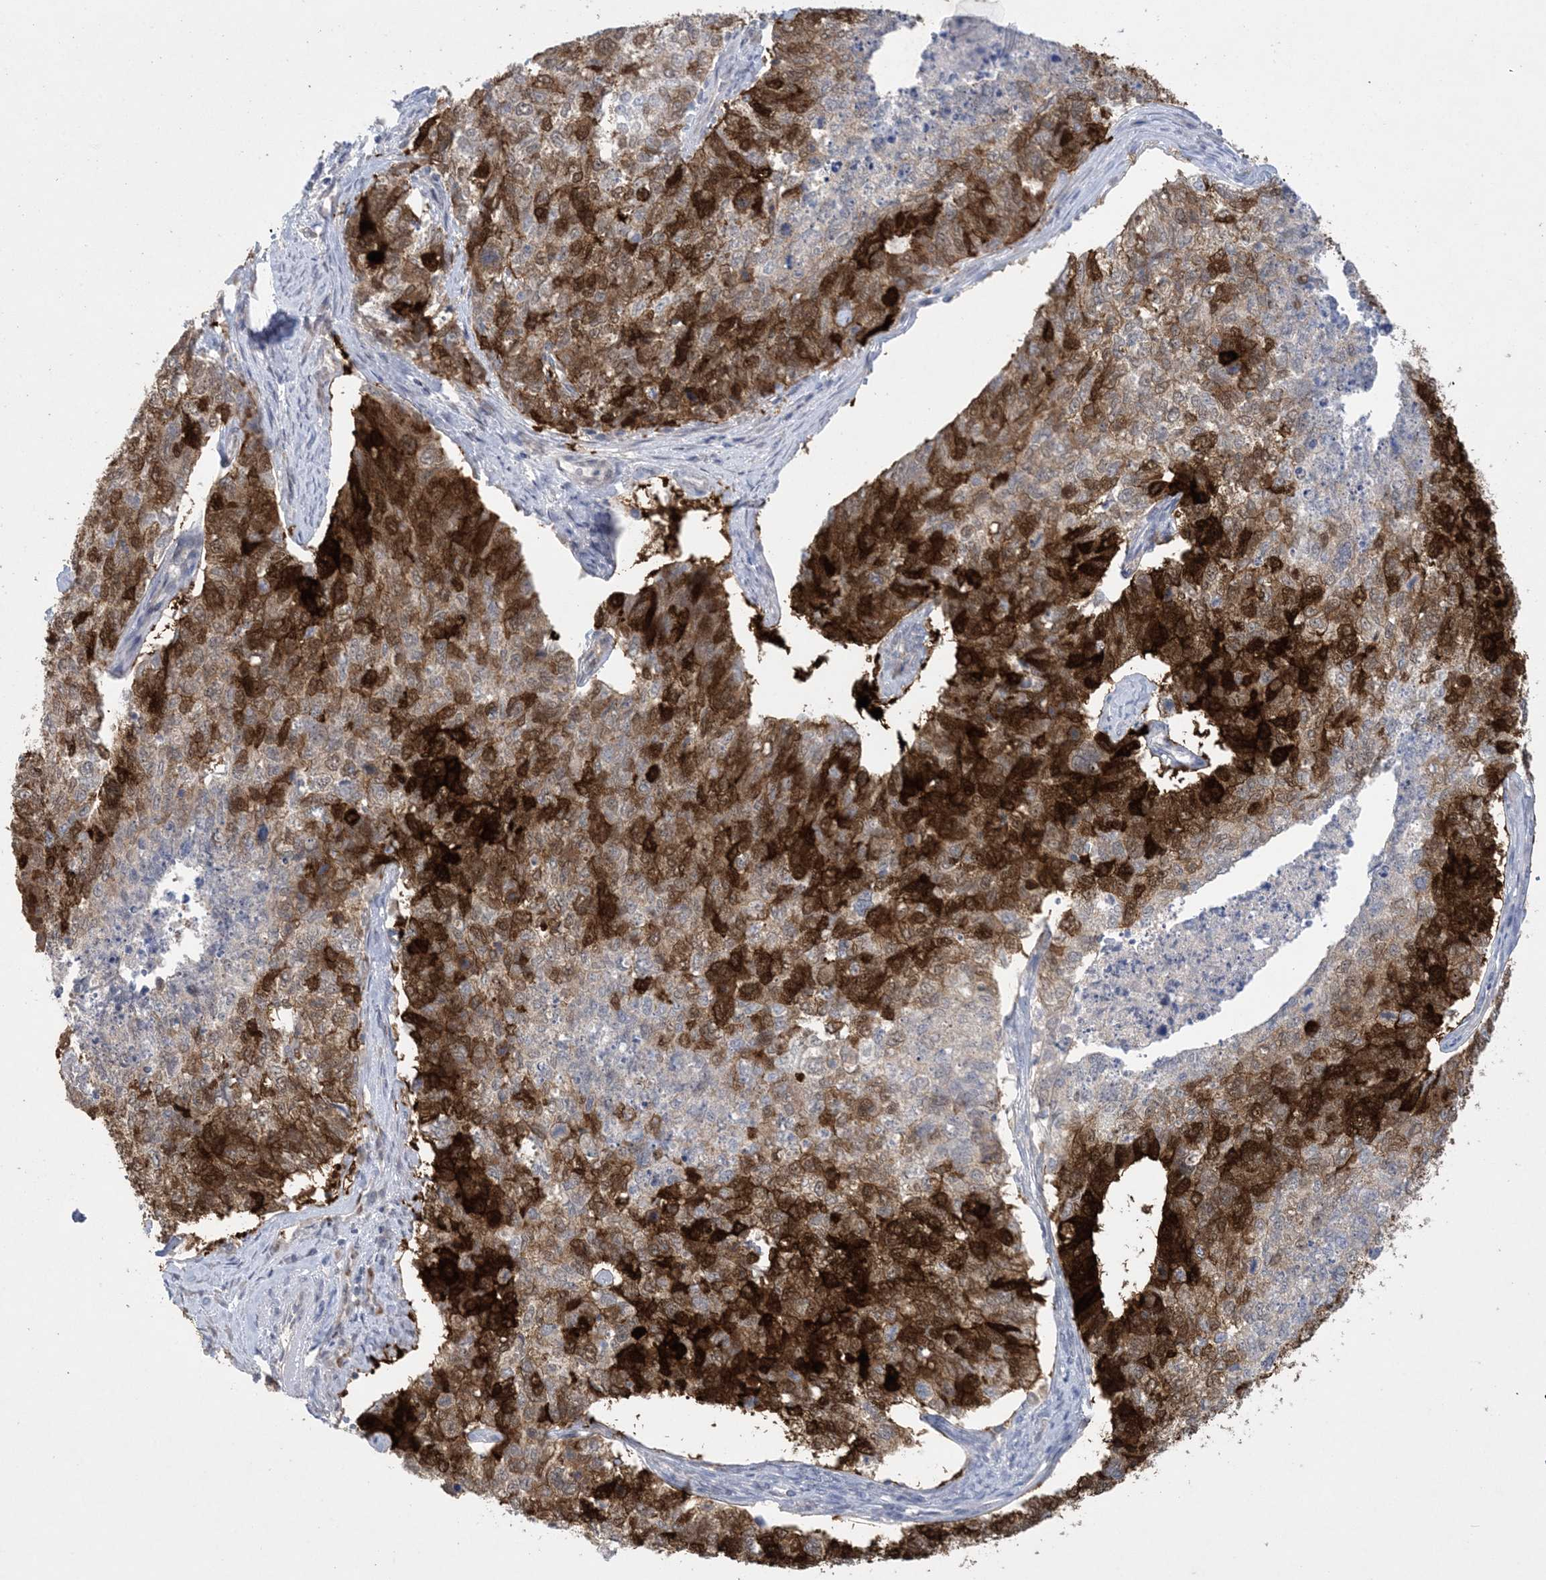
{"staining": {"intensity": "strong", "quantity": ">75%", "location": "cytoplasmic/membranous"}, "tissue": "cervical cancer", "cell_type": "Tumor cells", "image_type": "cancer", "snomed": [{"axis": "morphology", "description": "Squamous cell carcinoma, NOS"}, {"axis": "topography", "description": "Cervix"}], "caption": "Protein analysis of cervical squamous cell carcinoma tissue exhibits strong cytoplasmic/membranous expression in approximately >75% of tumor cells.", "gene": "HMGCS1", "patient": {"sex": "female", "age": 63}}